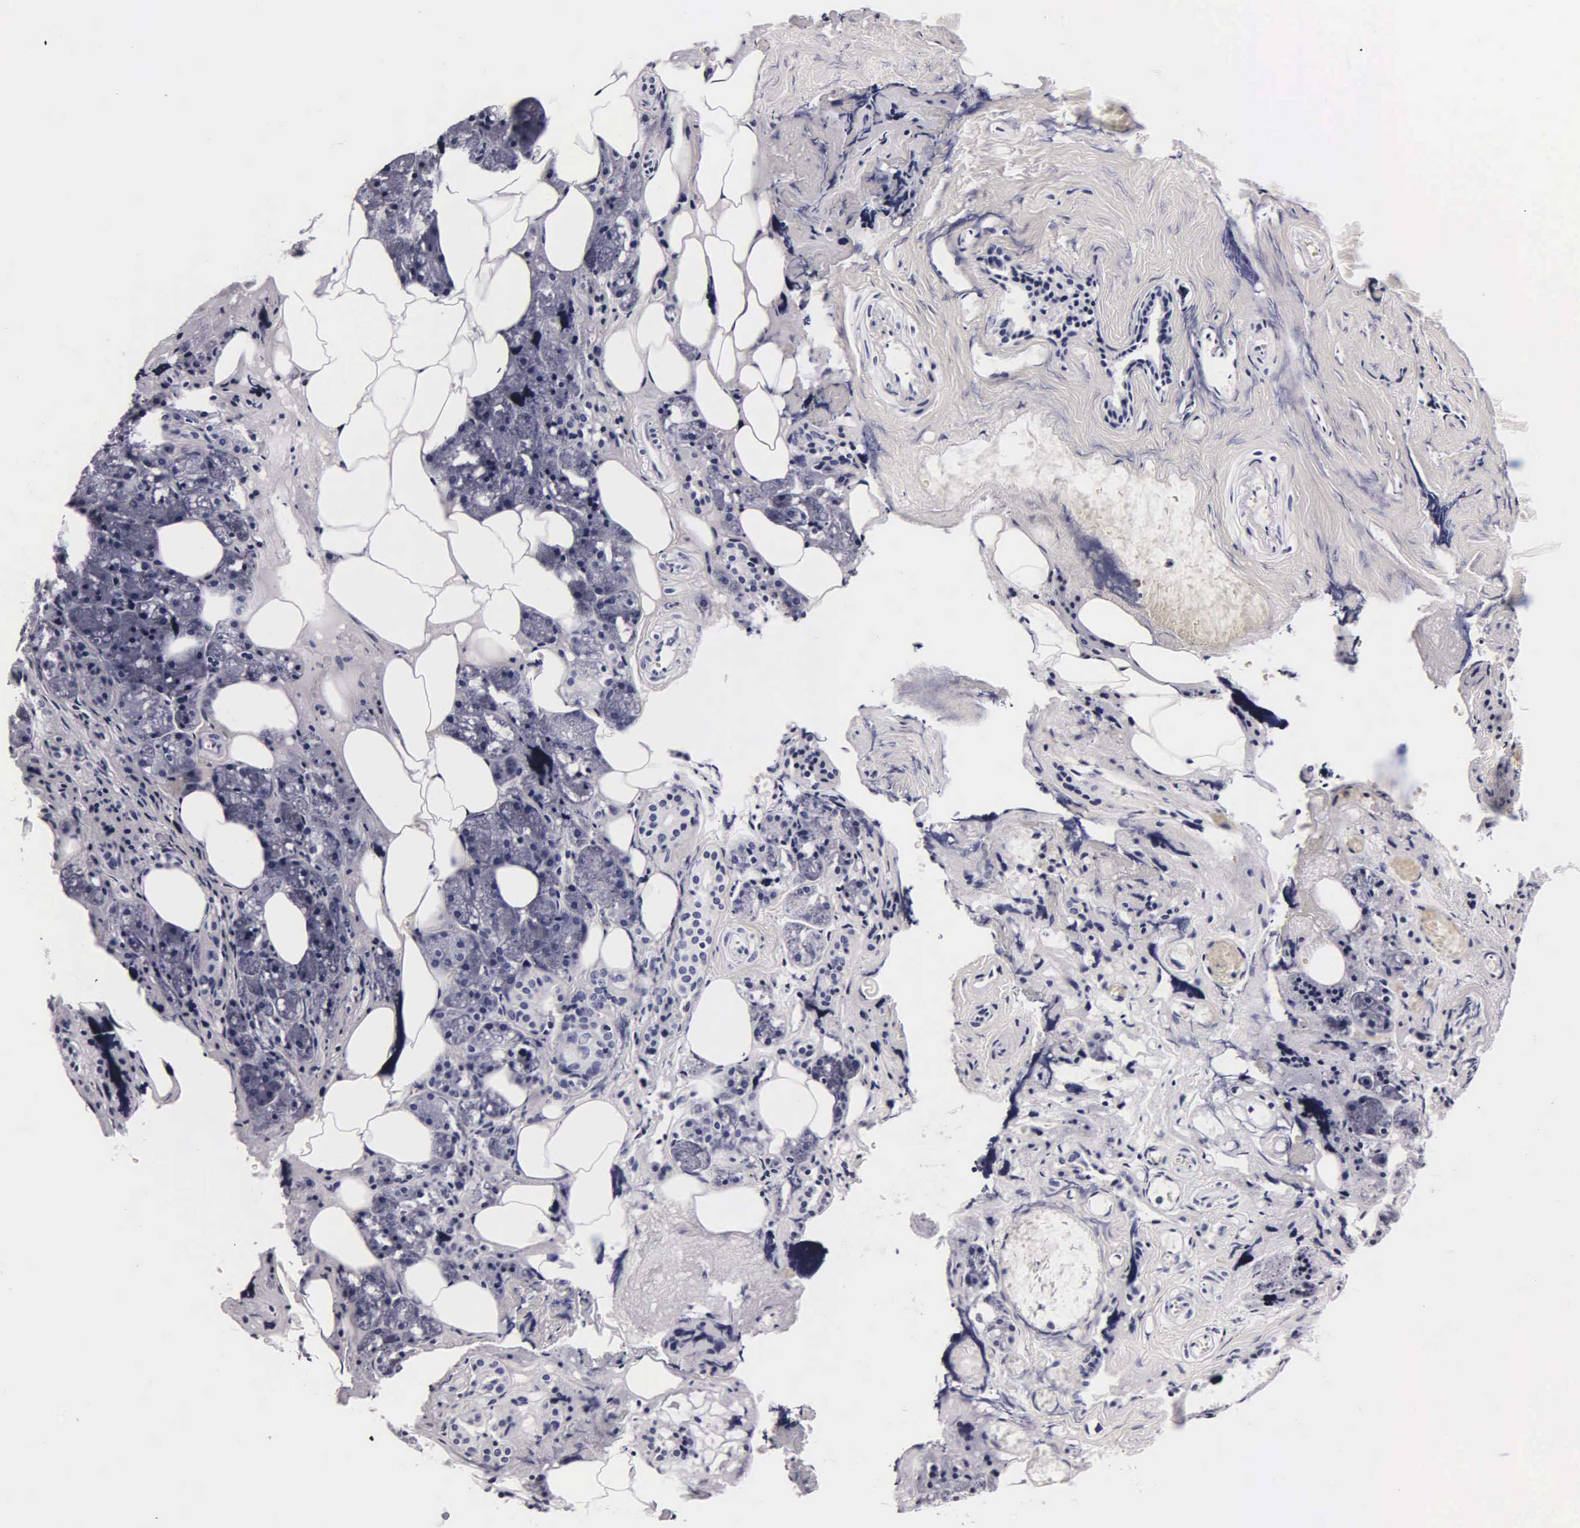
{"staining": {"intensity": "negative", "quantity": "none", "location": "none"}, "tissue": "salivary gland", "cell_type": "Glandular cells", "image_type": "normal", "snomed": [{"axis": "morphology", "description": "Normal tissue, NOS"}, {"axis": "topography", "description": "Salivary gland"}], "caption": "Immunohistochemical staining of unremarkable human salivary gland shows no significant expression in glandular cells. Brightfield microscopy of immunohistochemistry (IHC) stained with DAB (3,3'-diaminobenzidine) (brown) and hematoxylin (blue), captured at high magnification.", "gene": "CGB3", "patient": {"sex": "female", "age": 55}}